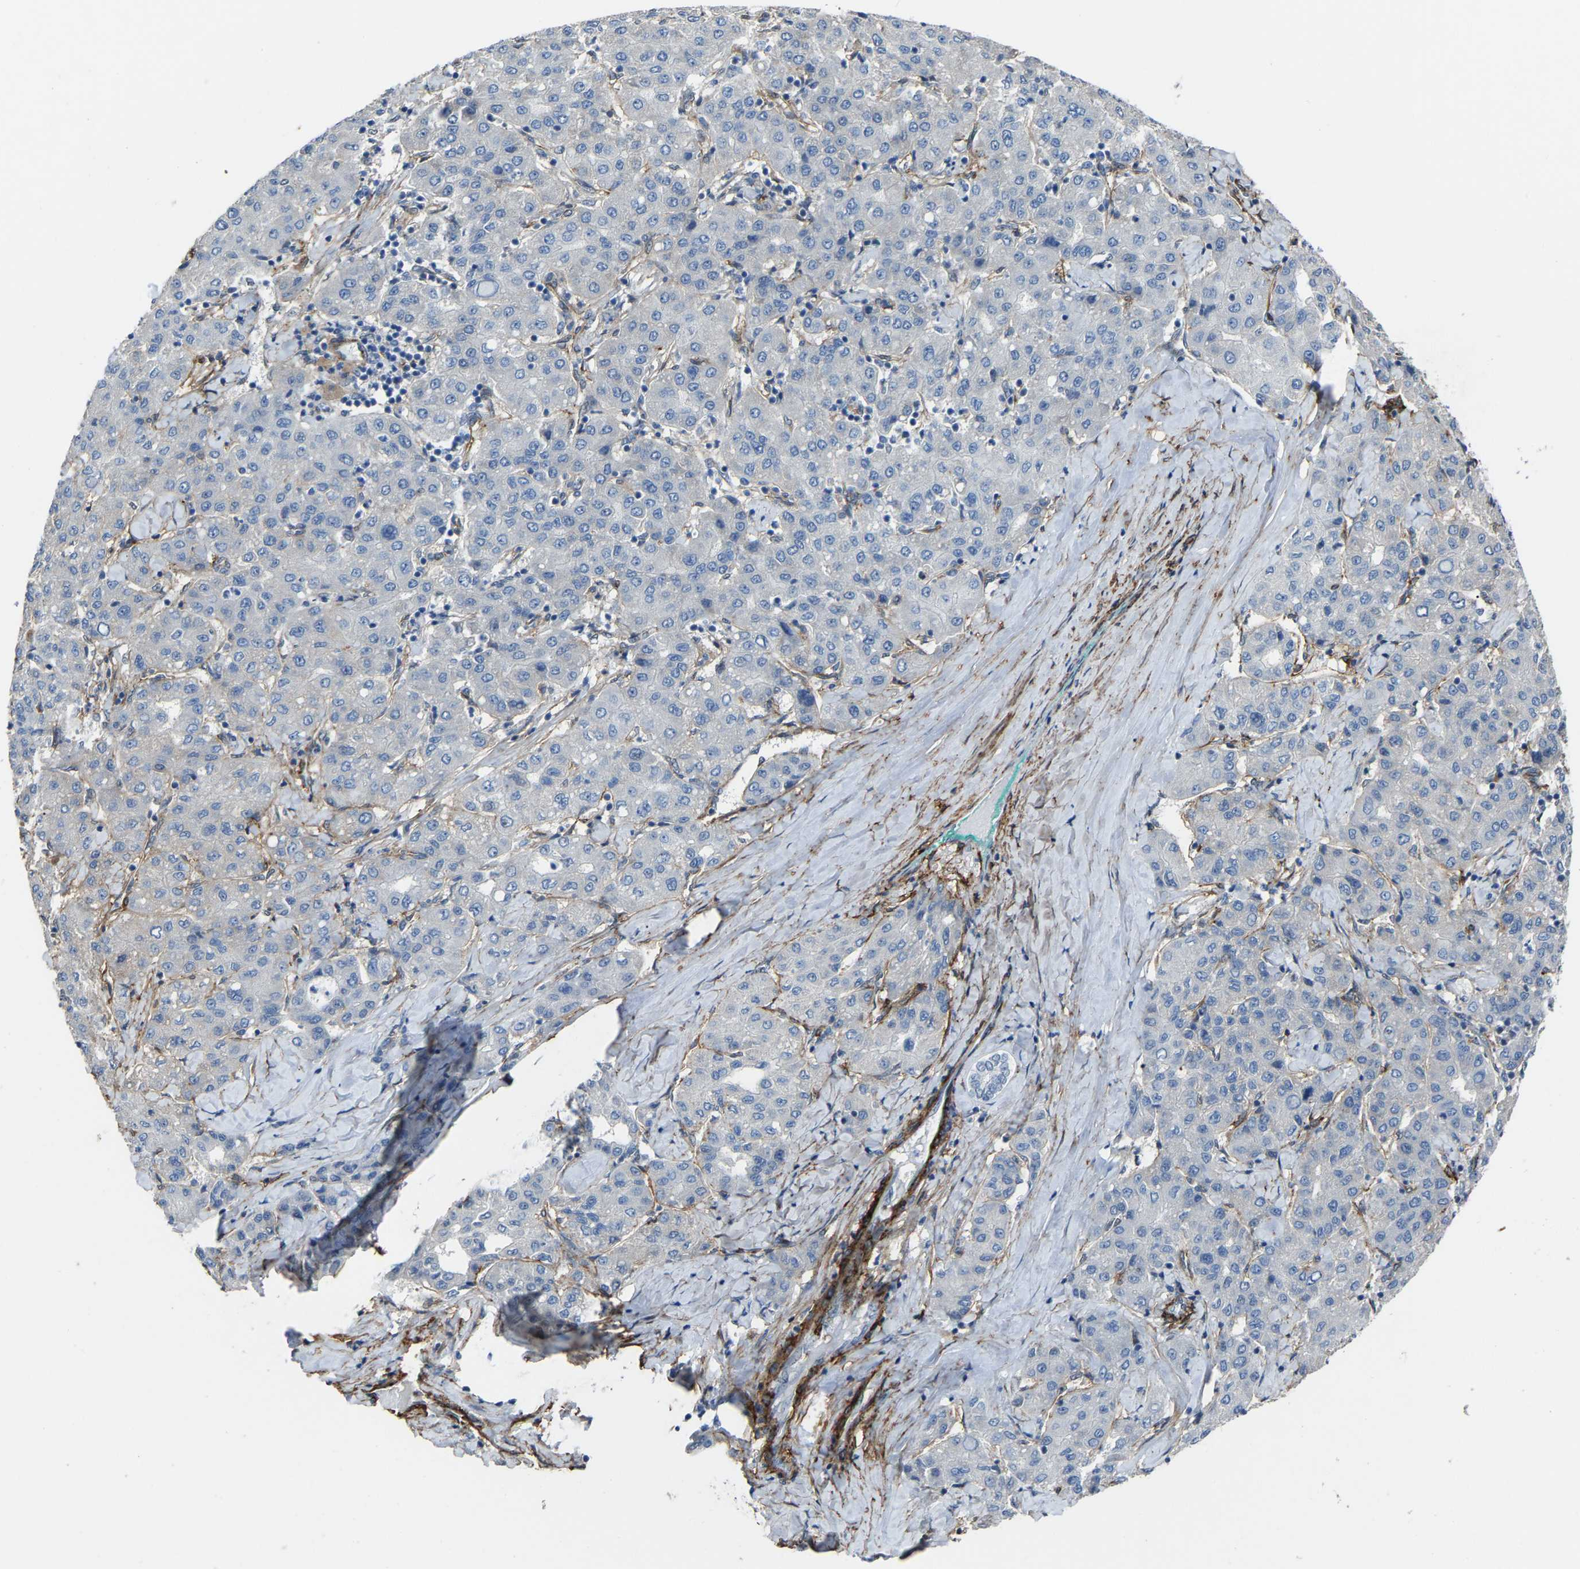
{"staining": {"intensity": "negative", "quantity": "none", "location": "none"}, "tissue": "liver cancer", "cell_type": "Tumor cells", "image_type": "cancer", "snomed": [{"axis": "morphology", "description": "Carcinoma, Hepatocellular, NOS"}, {"axis": "topography", "description": "Liver"}], "caption": "The photomicrograph shows no significant positivity in tumor cells of liver cancer.", "gene": "DDX5", "patient": {"sex": "male", "age": 65}}